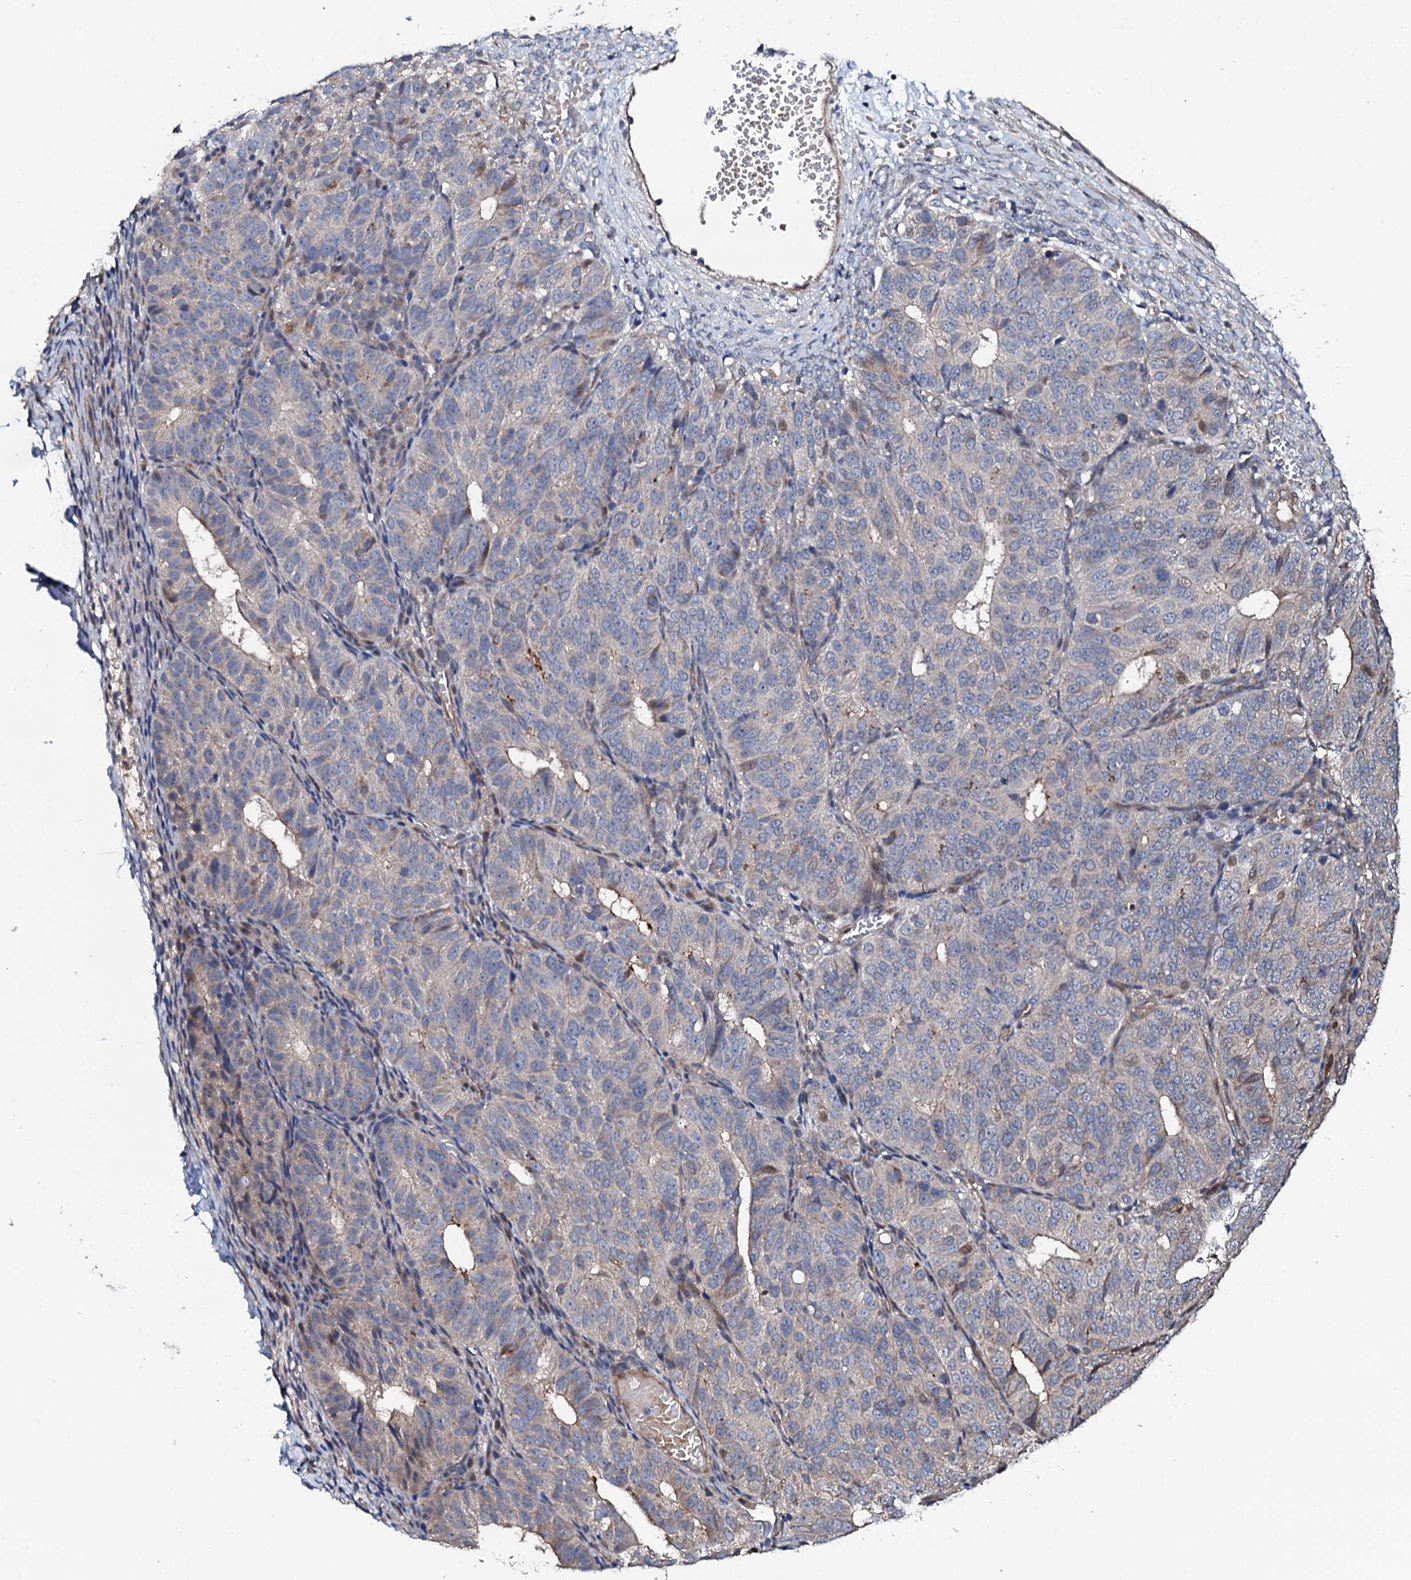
{"staining": {"intensity": "negative", "quantity": "none", "location": "none"}, "tissue": "ovarian cancer", "cell_type": "Tumor cells", "image_type": "cancer", "snomed": [{"axis": "morphology", "description": "Carcinoma, endometroid"}, {"axis": "topography", "description": "Ovary"}], "caption": "High power microscopy micrograph of an immunohistochemistry histopathology image of endometroid carcinoma (ovarian), revealing no significant staining in tumor cells.", "gene": "CIAO2A", "patient": {"sex": "female", "age": 51}}